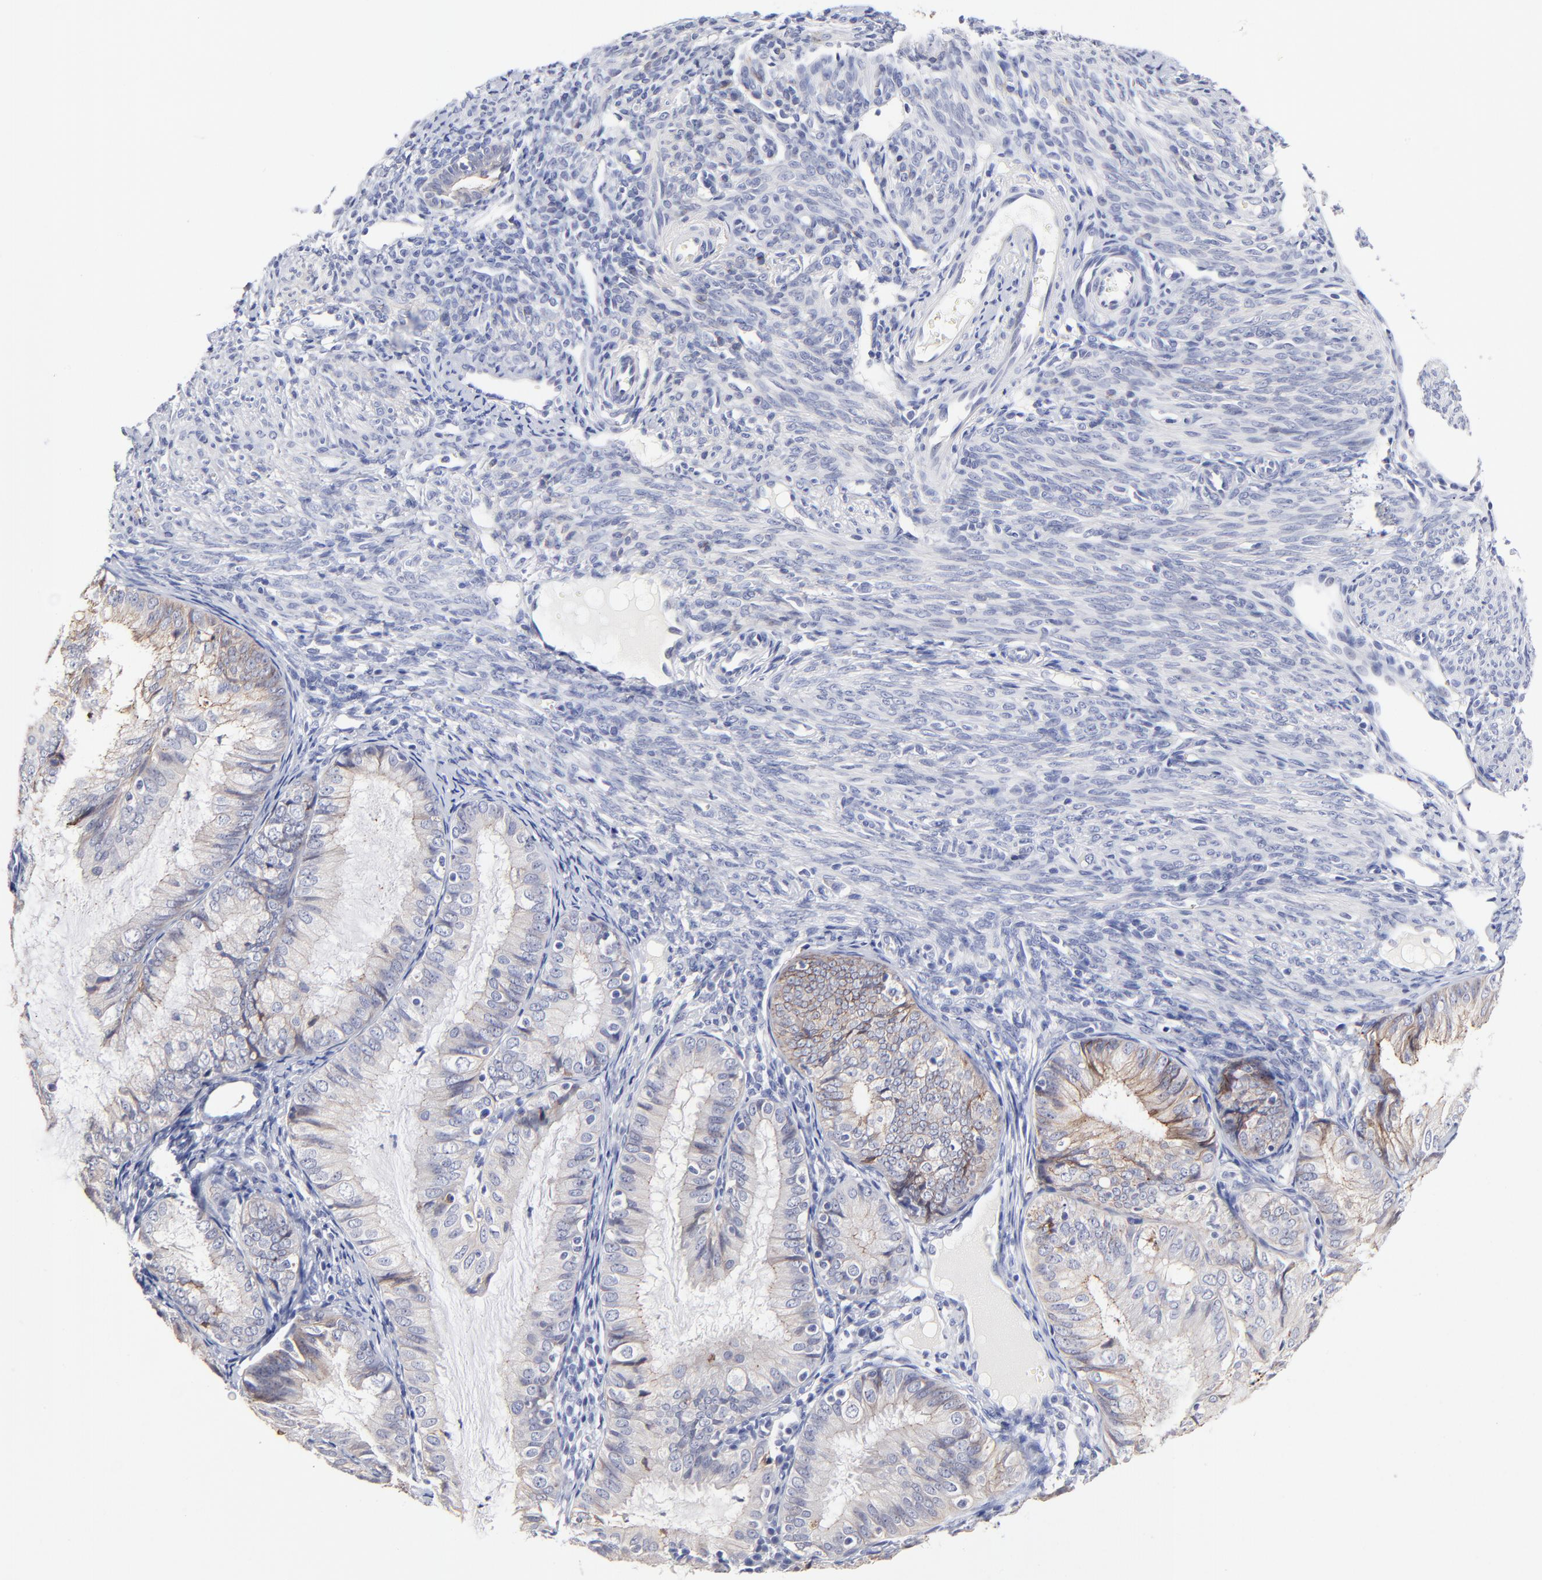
{"staining": {"intensity": "negative", "quantity": "none", "location": "none"}, "tissue": "endometrial cancer", "cell_type": "Tumor cells", "image_type": "cancer", "snomed": [{"axis": "morphology", "description": "Adenocarcinoma, NOS"}, {"axis": "topography", "description": "Endometrium"}], "caption": "Human endometrial cancer stained for a protein using immunohistochemistry reveals no staining in tumor cells.", "gene": "CXADR", "patient": {"sex": "female", "age": 66}}